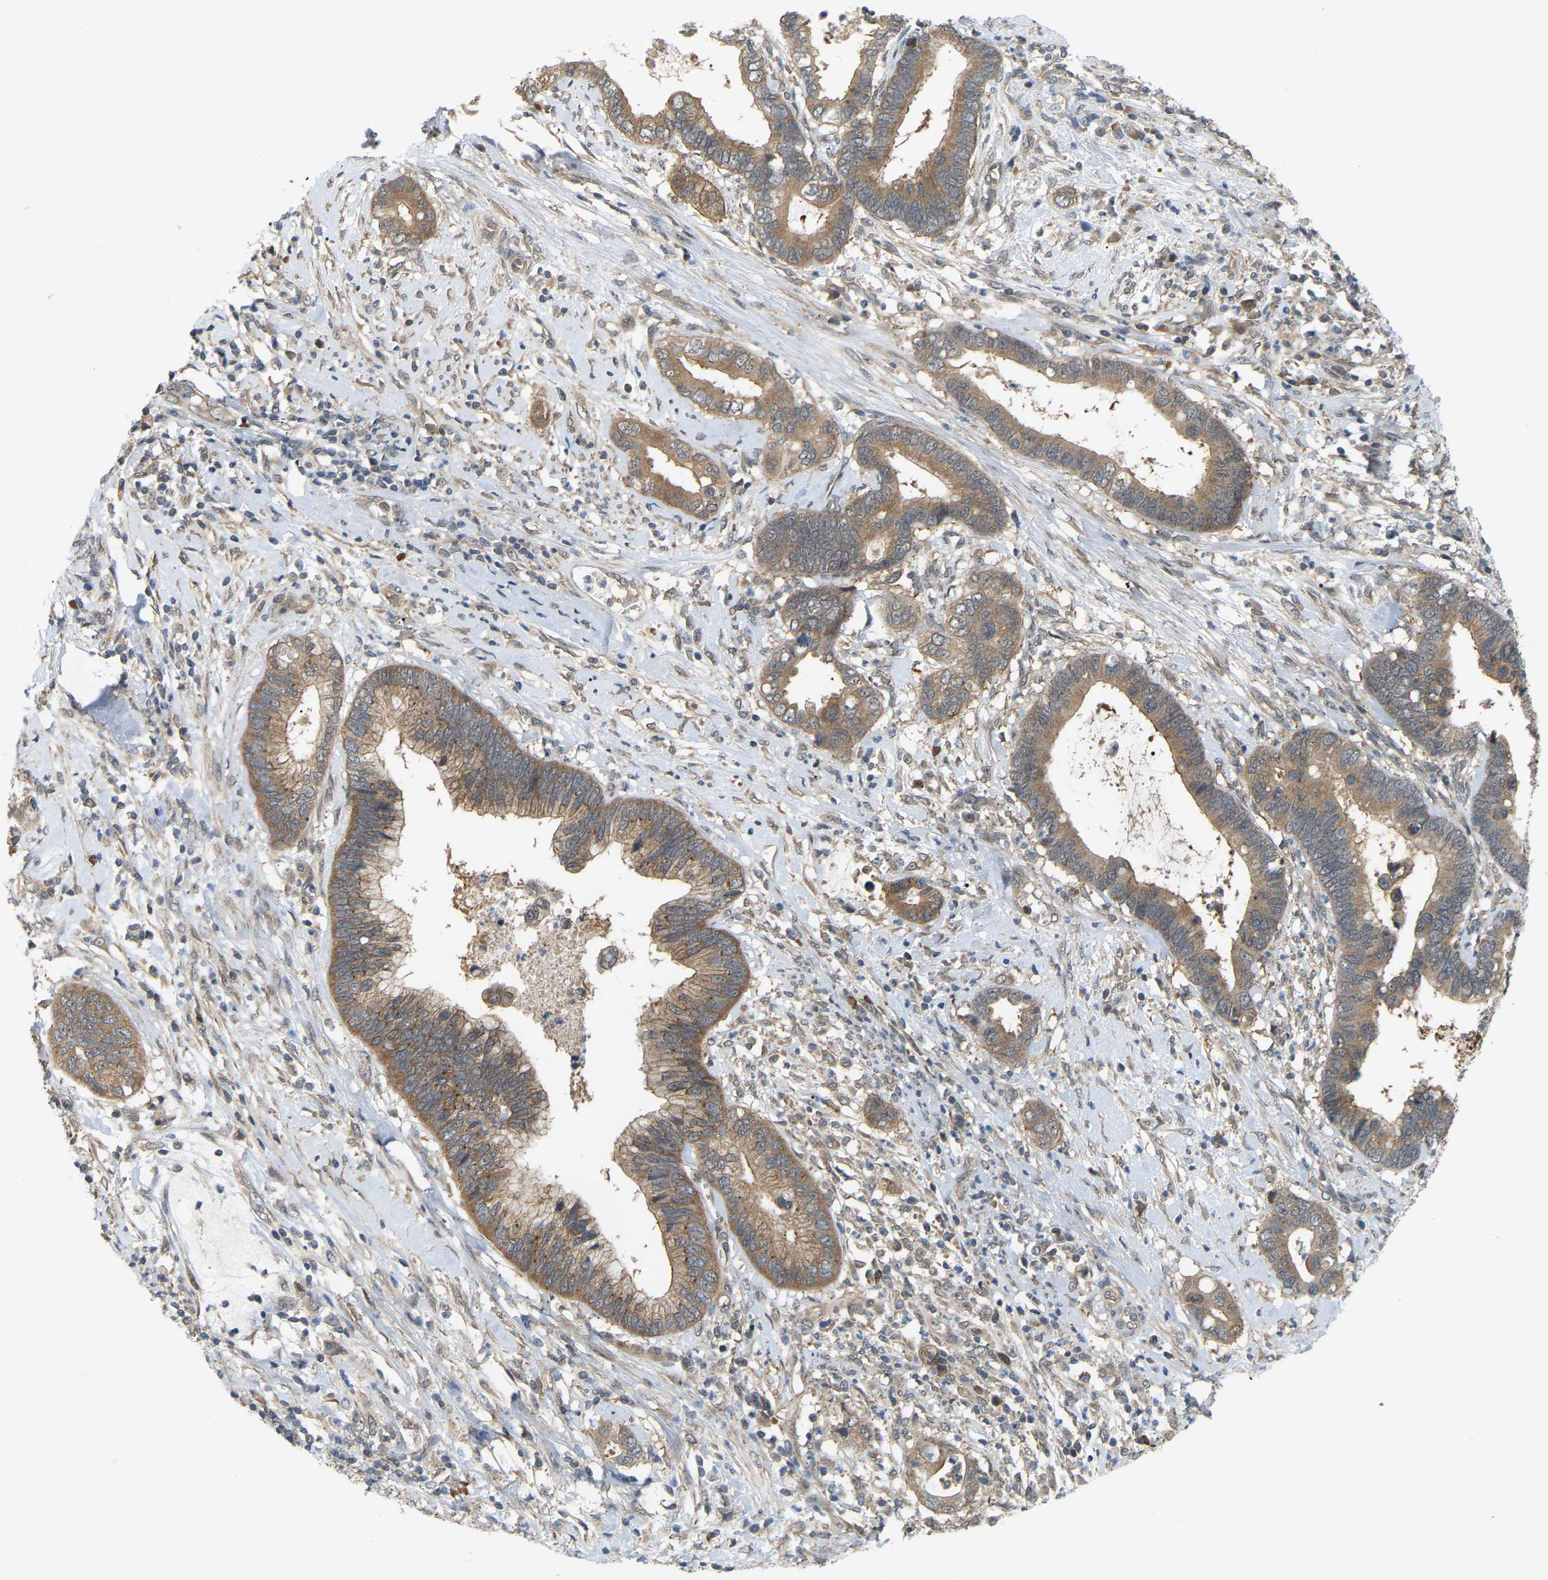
{"staining": {"intensity": "moderate", "quantity": ">75%", "location": "cytoplasmic/membranous"}, "tissue": "cervical cancer", "cell_type": "Tumor cells", "image_type": "cancer", "snomed": [{"axis": "morphology", "description": "Adenocarcinoma, NOS"}, {"axis": "topography", "description": "Cervix"}], "caption": "The histopathology image exhibits a brown stain indicating the presence of a protein in the cytoplasmic/membranous of tumor cells in adenocarcinoma (cervical).", "gene": "CROT", "patient": {"sex": "female", "age": 44}}